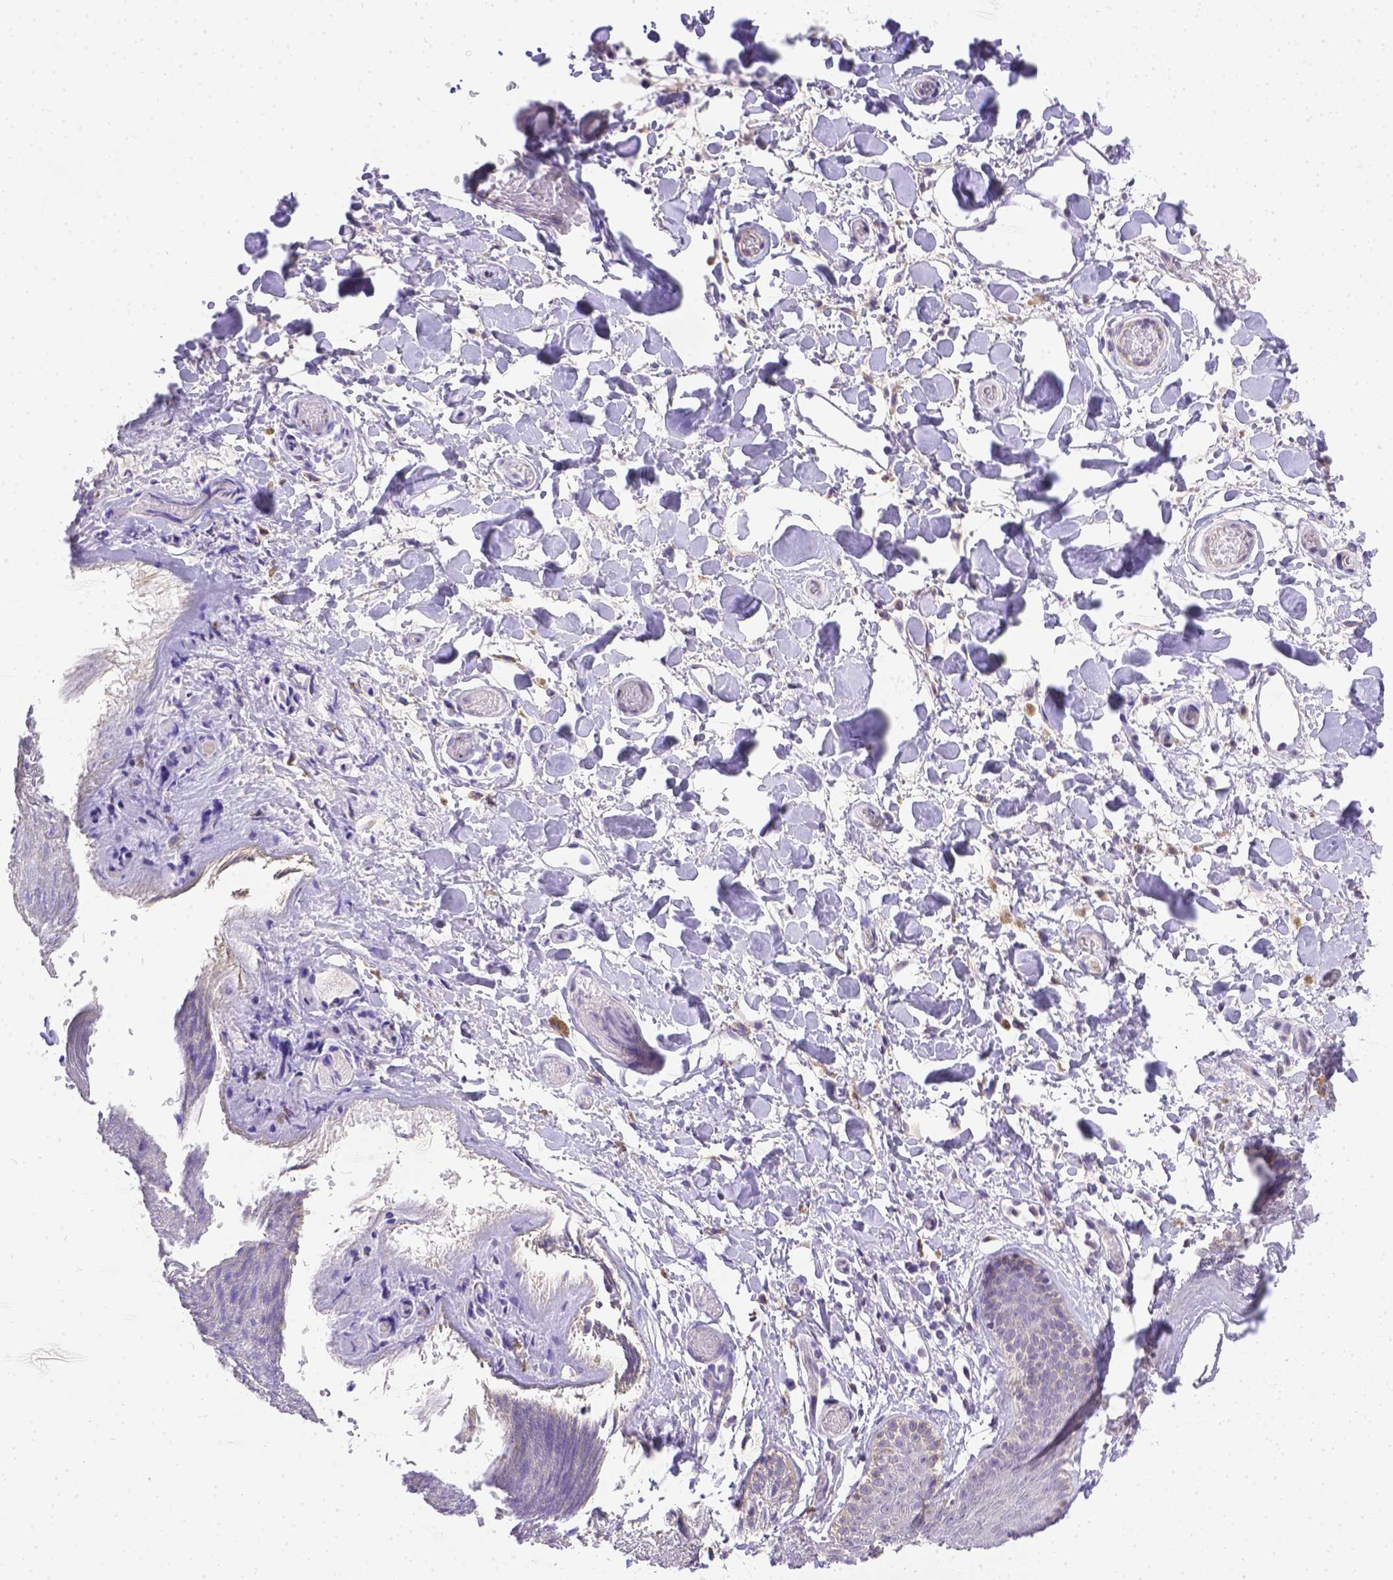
{"staining": {"intensity": "negative", "quantity": "none", "location": "none"}, "tissue": "skin", "cell_type": "Epidermal cells", "image_type": "normal", "snomed": [{"axis": "morphology", "description": "Normal tissue, NOS"}, {"axis": "topography", "description": "Anal"}], "caption": "Micrograph shows no protein expression in epidermal cells of unremarkable skin. (Immunohistochemistry (ihc), brightfield microscopy, high magnification).", "gene": "DLEC1", "patient": {"sex": "male", "age": 53}}